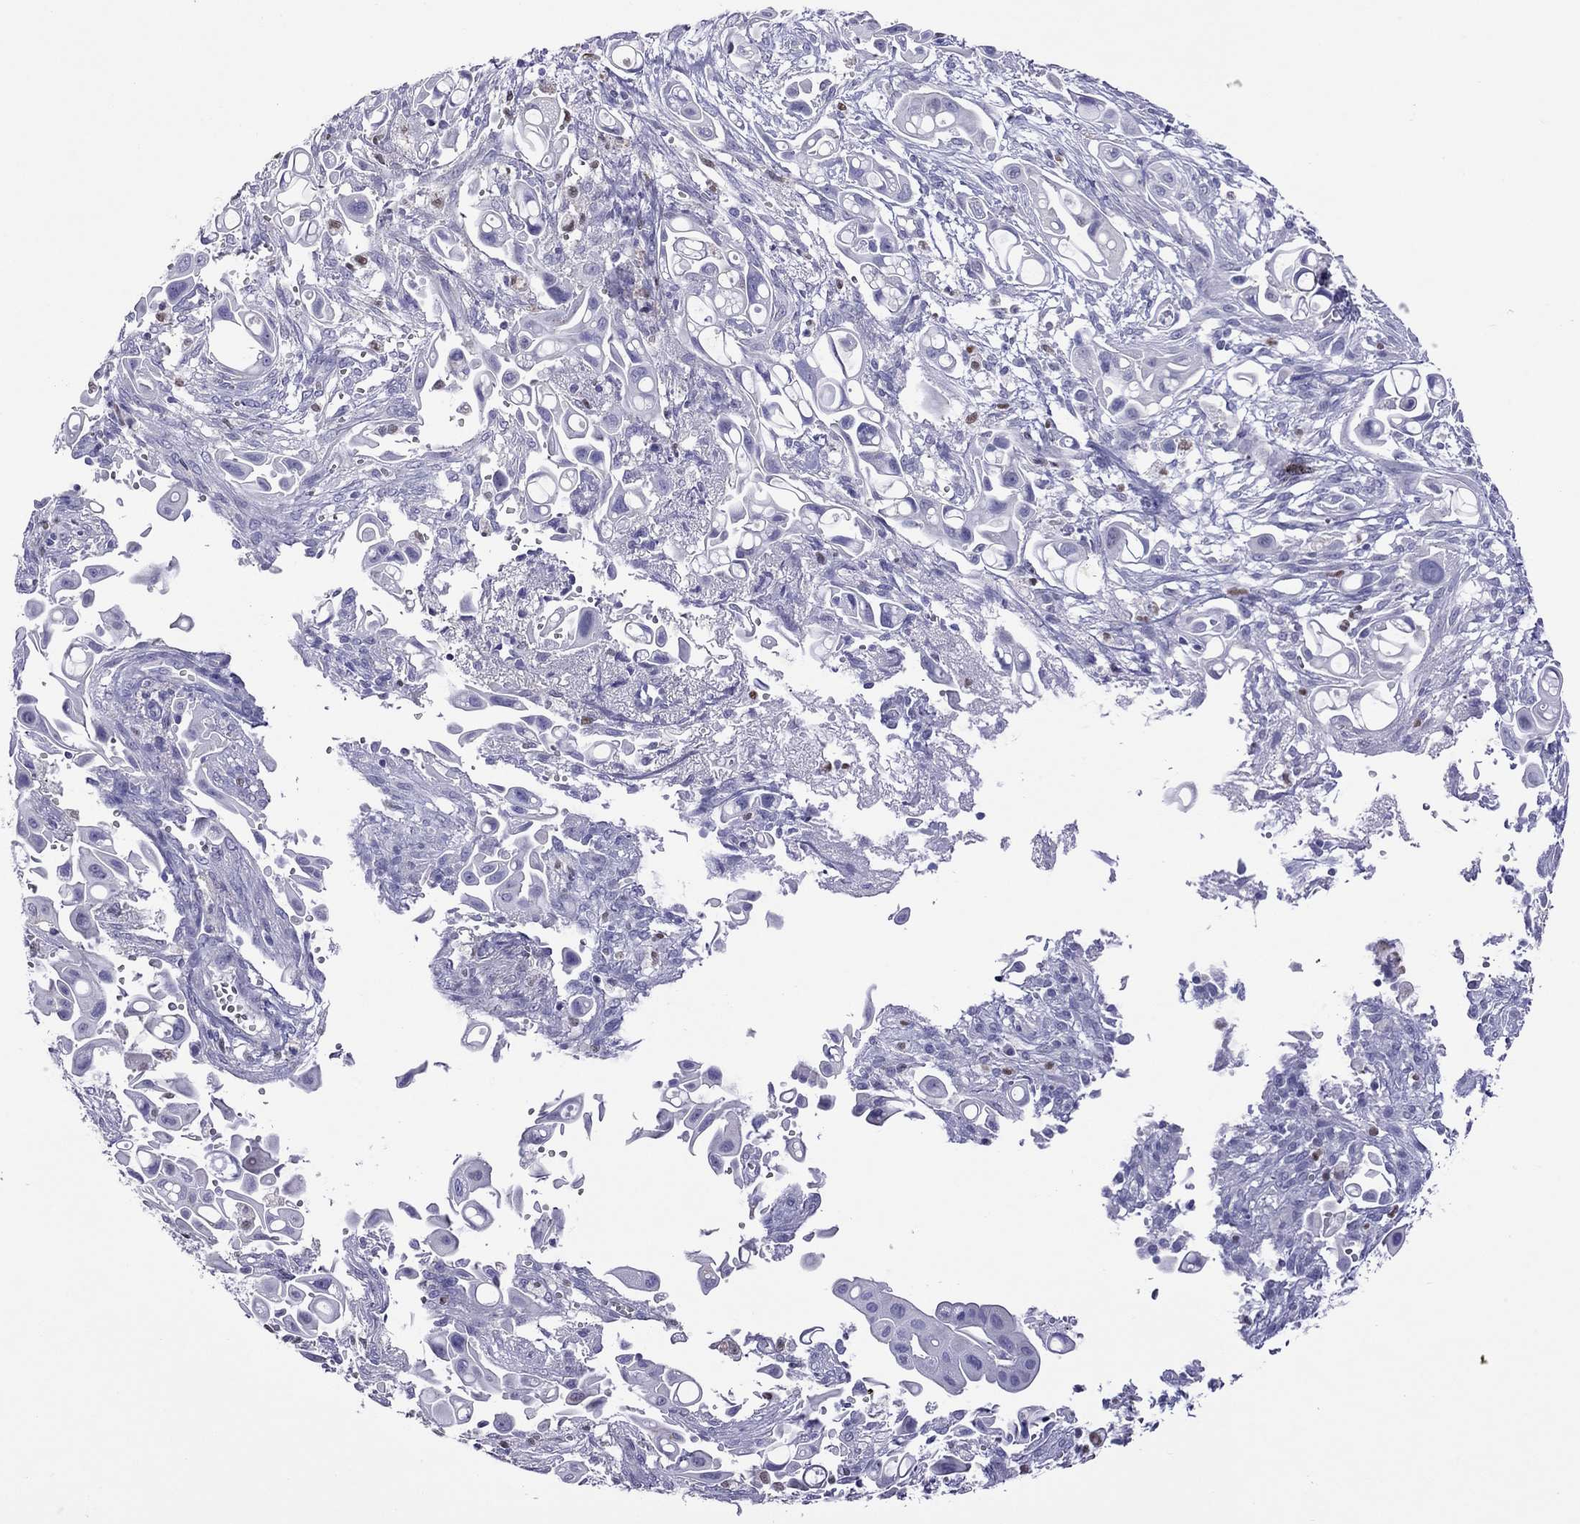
{"staining": {"intensity": "negative", "quantity": "none", "location": "none"}, "tissue": "pancreatic cancer", "cell_type": "Tumor cells", "image_type": "cancer", "snomed": [{"axis": "morphology", "description": "Adenocarcinoma, NOS"}, {"axis": "topography", "description": "Pancreas"}], "caption": "An IHC photomicrograph of adenocarcinoma (pancreatic) is shown. There is no staining in tumor cells of adenocarcinoma (pancreatic).", "gene": "MPZ", "patient": {"sex": "male", "age": 50}}